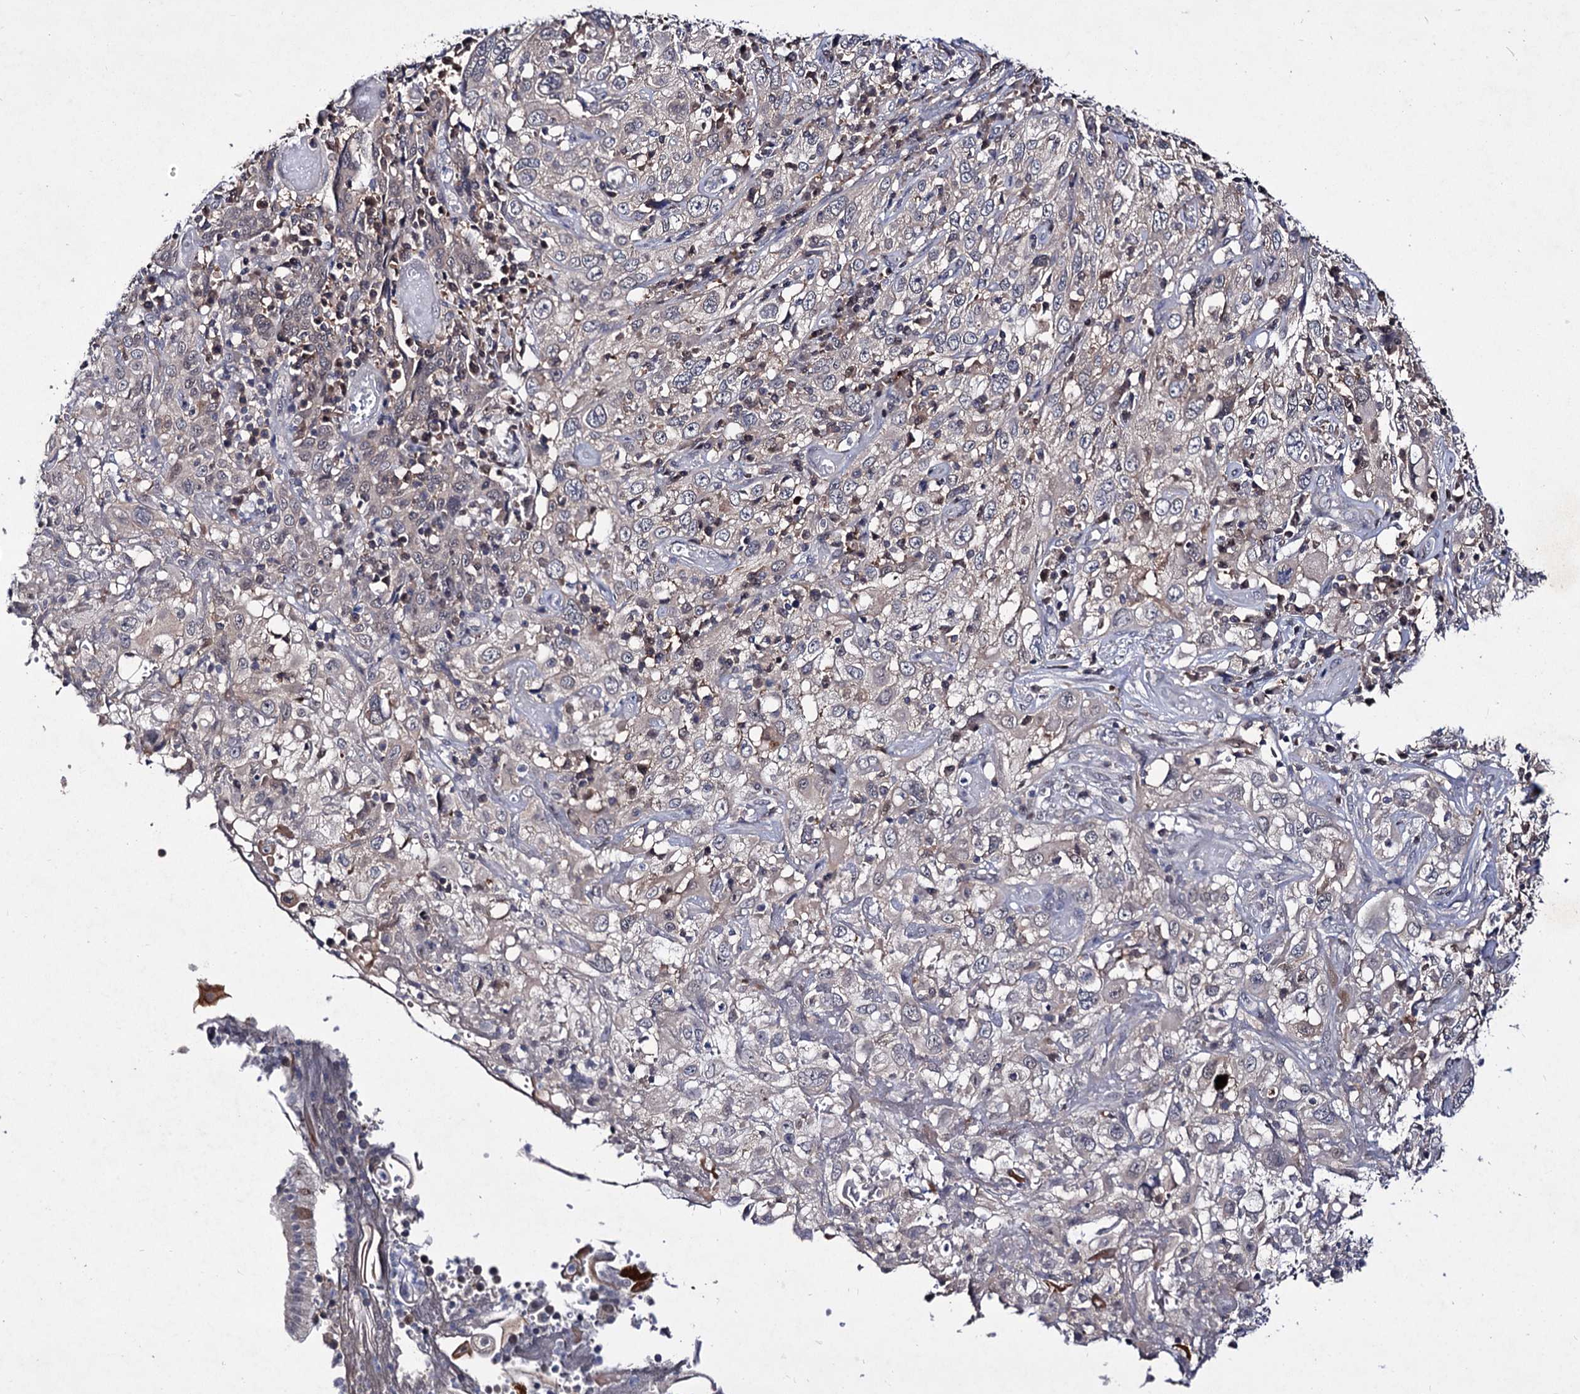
{"staining": {"intensity": "negative", "quantity": "none", "location": "none"}, "tissue": "cervical cancer", "cell_type": "Tumor cells", "image_type": "cancer", "snomed": [{"axis": "morphology", "description": "Squamous cell carcinoma, NOS"}, {"axis": "topography", "description": "Cervix"}], "caption": "Immunohistochemistry (IHC) micrograph of cervical cancer (squamous cell carcinoma) stained for a protein (brown), which exhibits no positivity in tumor cells.", "gene": "ACTR6", "patient": {"sex": "female", "age": 46}}